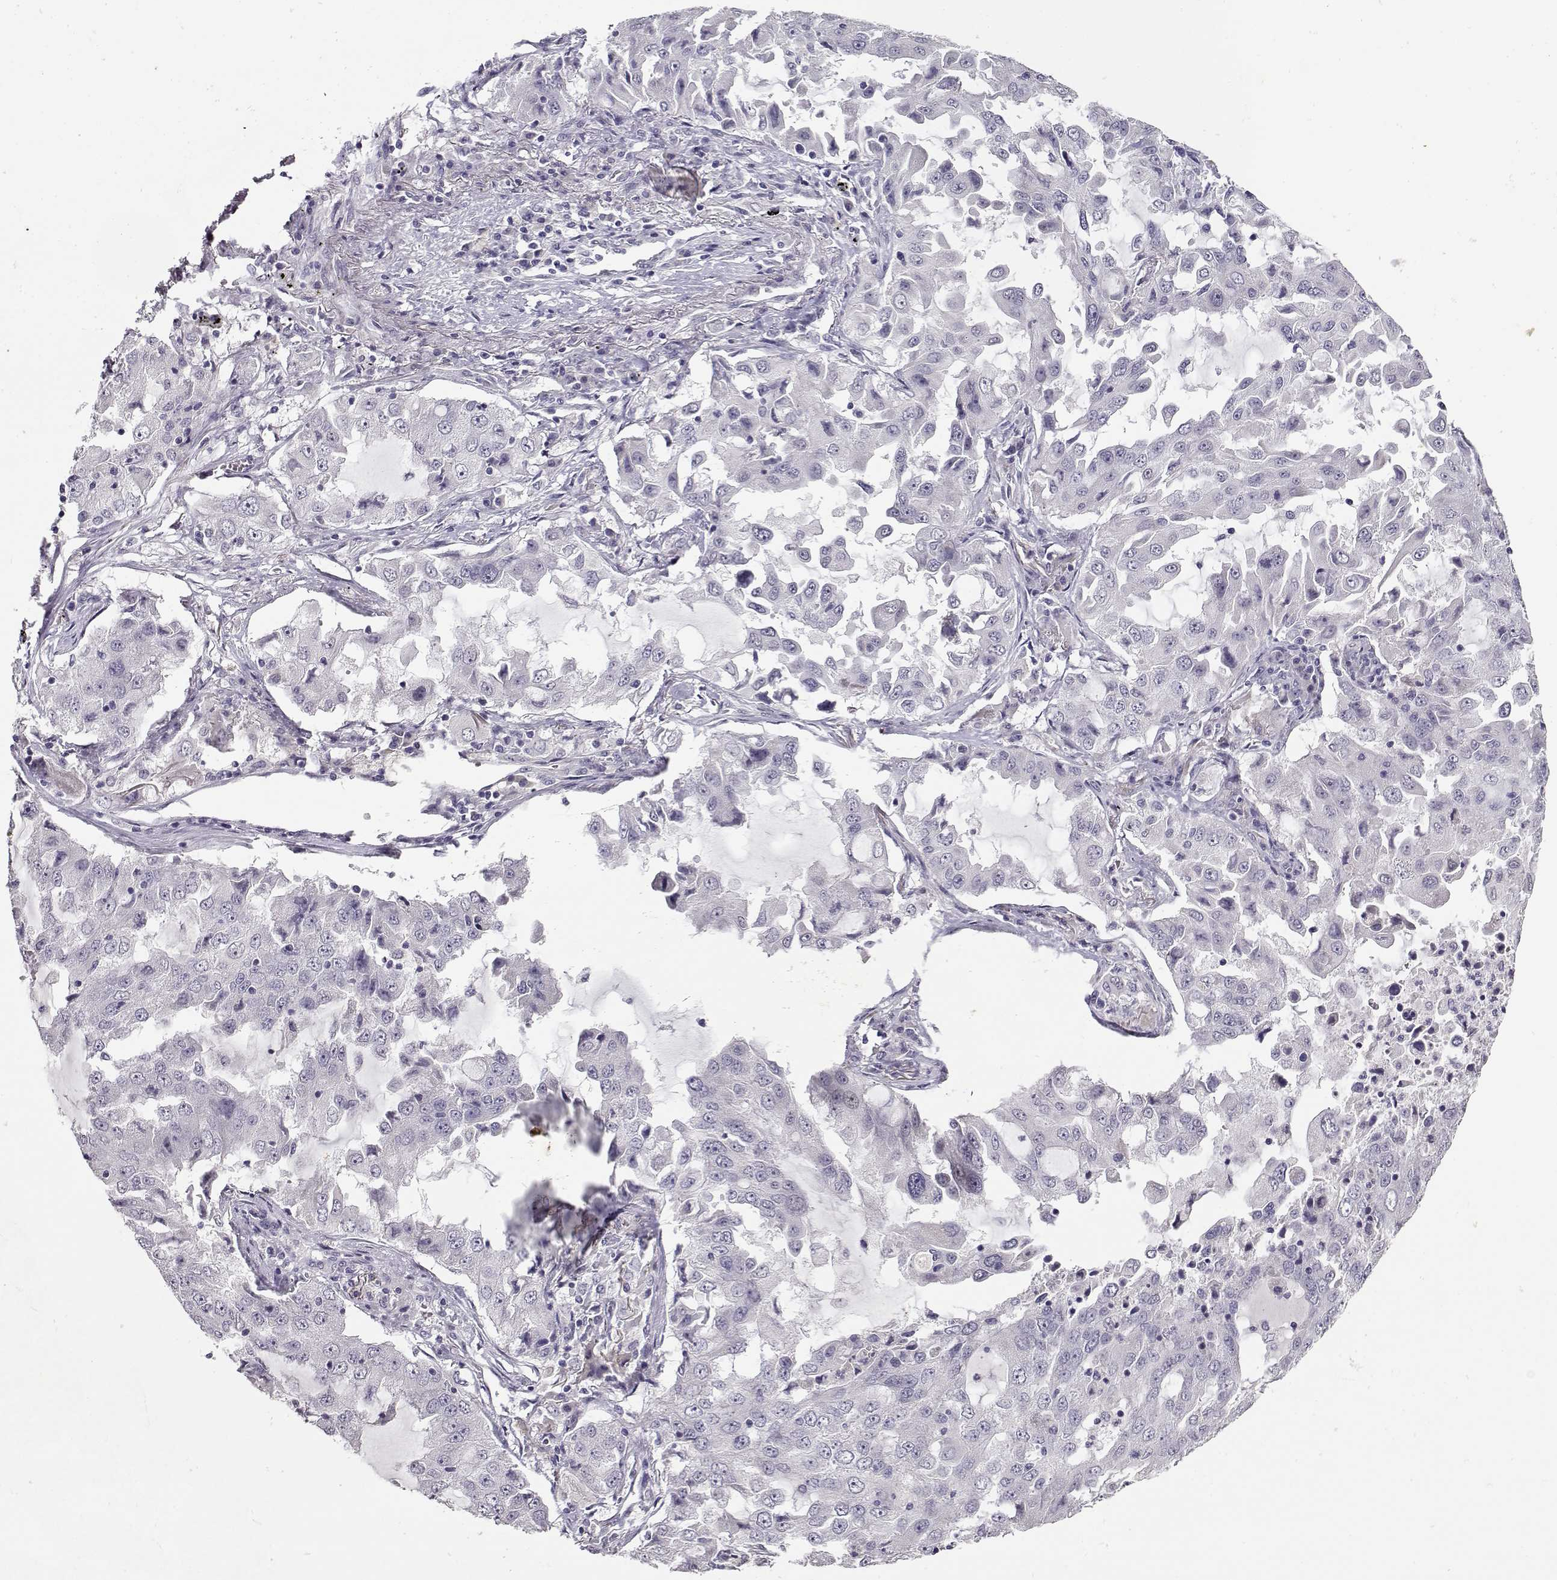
{"staining": {"intensity": "negative", "quantity": "none", "location": "none"}, "tissue": "lung cancer", "cell_type": "Tumor cells", "image_type": "cancer", "snomed": [{"axis": "morphology", "description": "Adenocarcinoma, NOS"}, {"axis": "topography", "description": "Lung"}], "caption": "Lung cancer was stained to show a protein in brown. There is no significant staining in tumor cells.", "gene": "RHOXF2", "patient": {"sex": "female", "age": 61}}